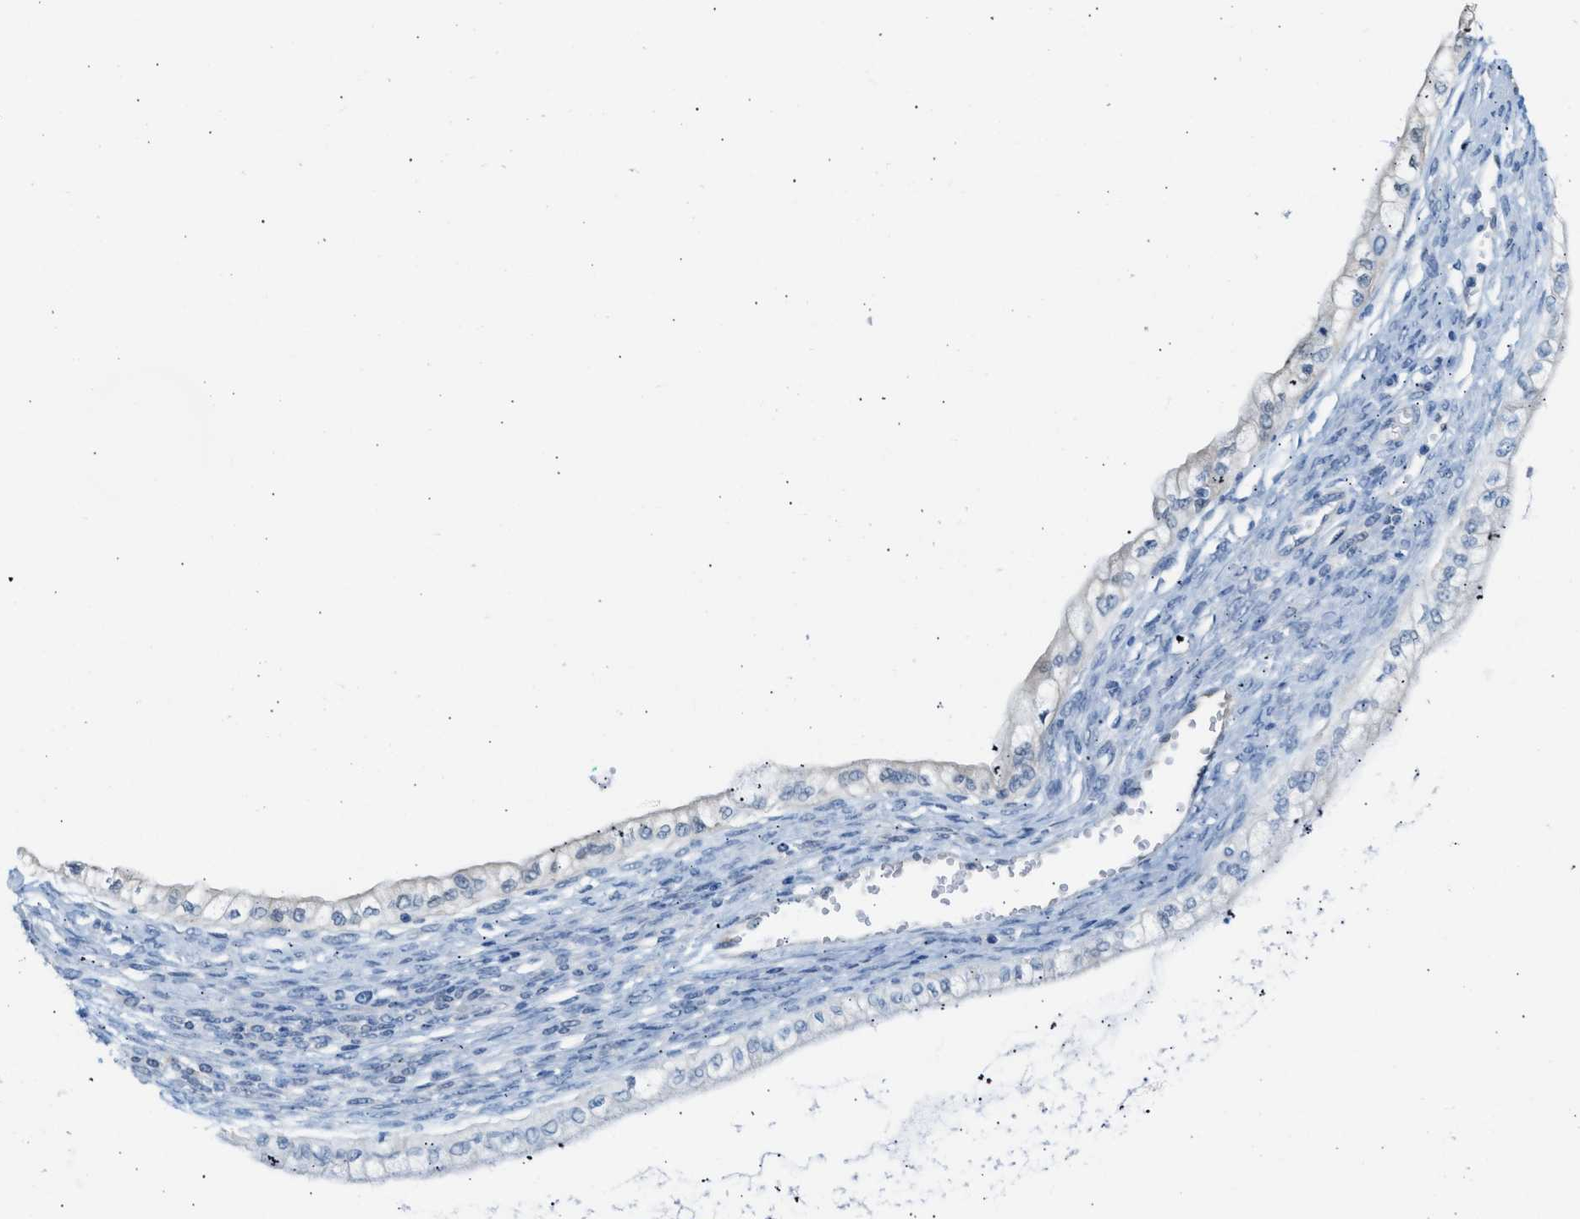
{"staining": {"intensity": "negative", "quantity": "none", "location": "none"}, "tissue": "ovarian cancer", "cell_type": "Tumor cells", "image_type": "cancer", "snomed": [{"axis": "morphology", "description": "Cystadenocarcinoma, mucinous, NOS"}, {"axis": "topography", "description": "Ovary"}], "caption": "Tumor cells are negative for brown protein staining in mucinous cystadenocarcinoma (ovarian).", "gene": "SPAM1", "patient": {"sex": "female", "age": 57}}